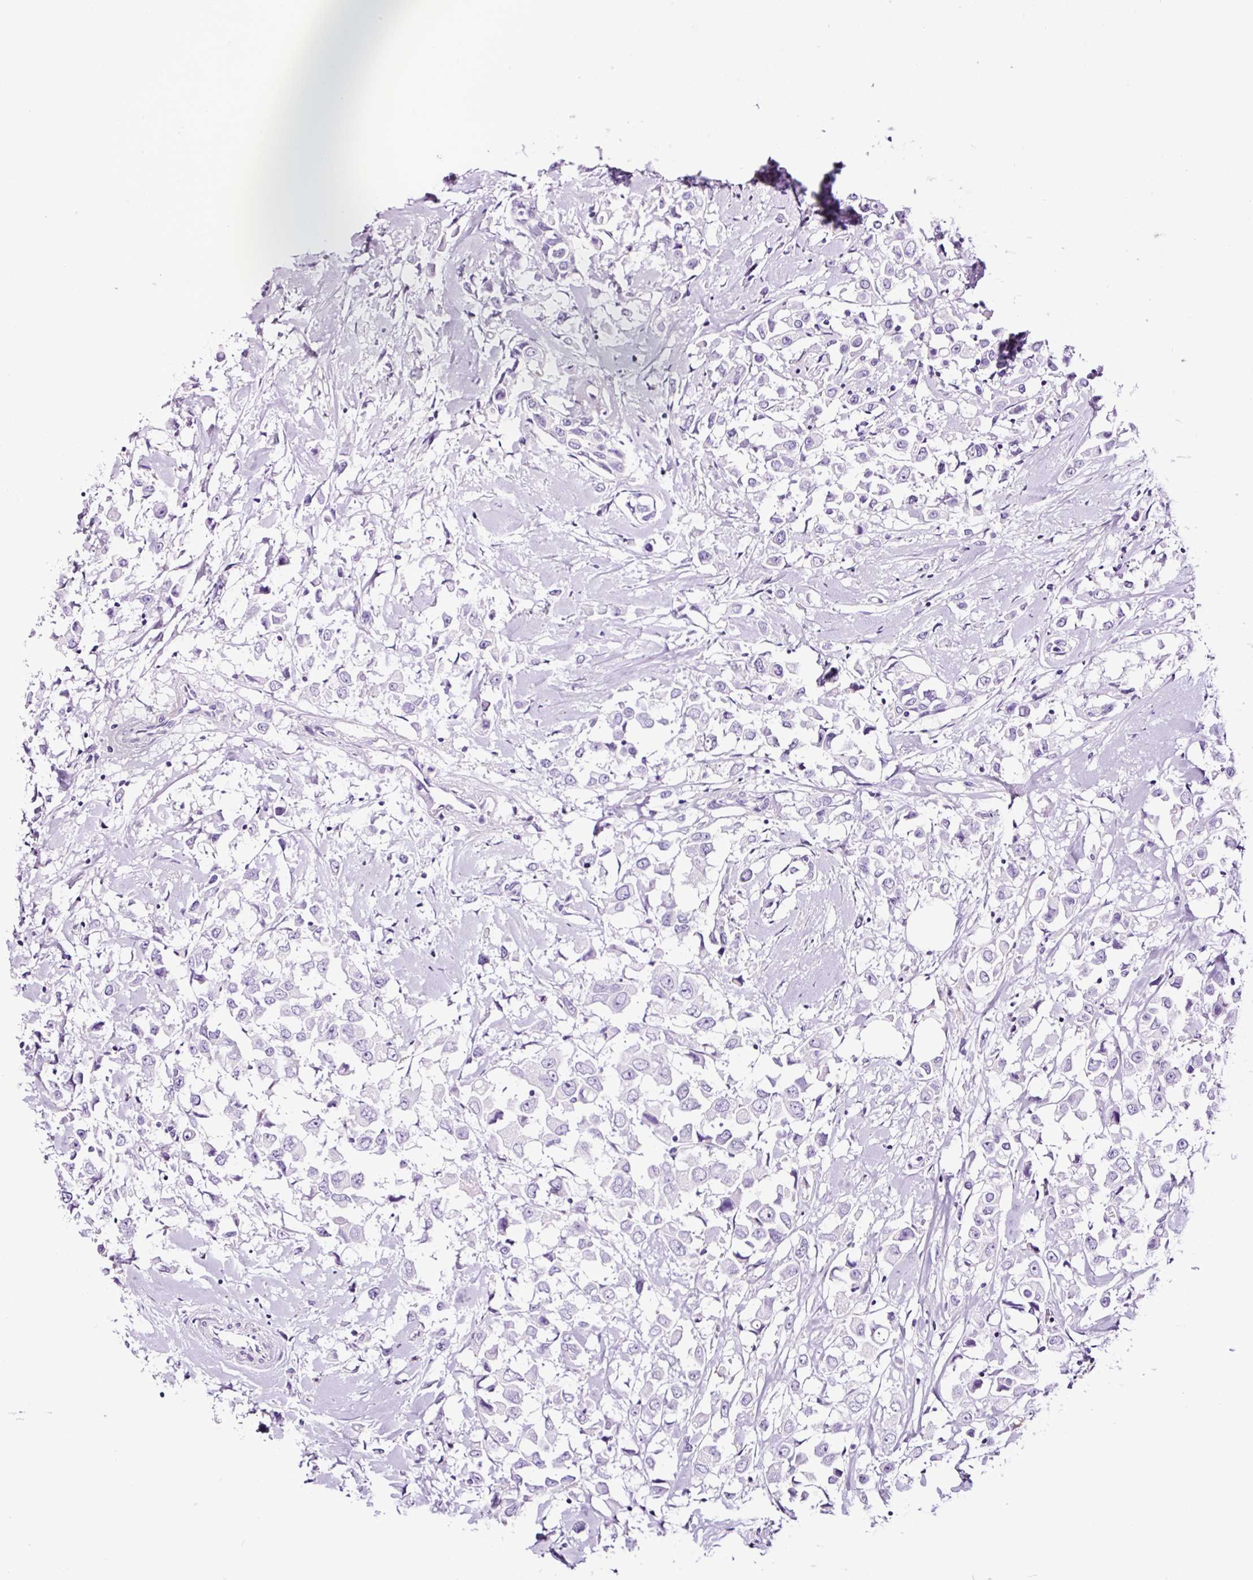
{"staining": {"intensity": "negative", "quantity": "none", "location": "none"}, "tissue": "breast cancer", "cell_type": "Tumor cells", "image_type": "cancer", "snomed": [{"axis": "morphology", "description": "Duct carcinoma"}, {"axis": "topography", "description": "Breast"}], "caption": "This is an immunohistochemistry image of breast infiltrating ductal carcinoma. There is no staining in tumor cells.", "gene": "FBXL7", "patient": {"sex": "female", "age": 61}}